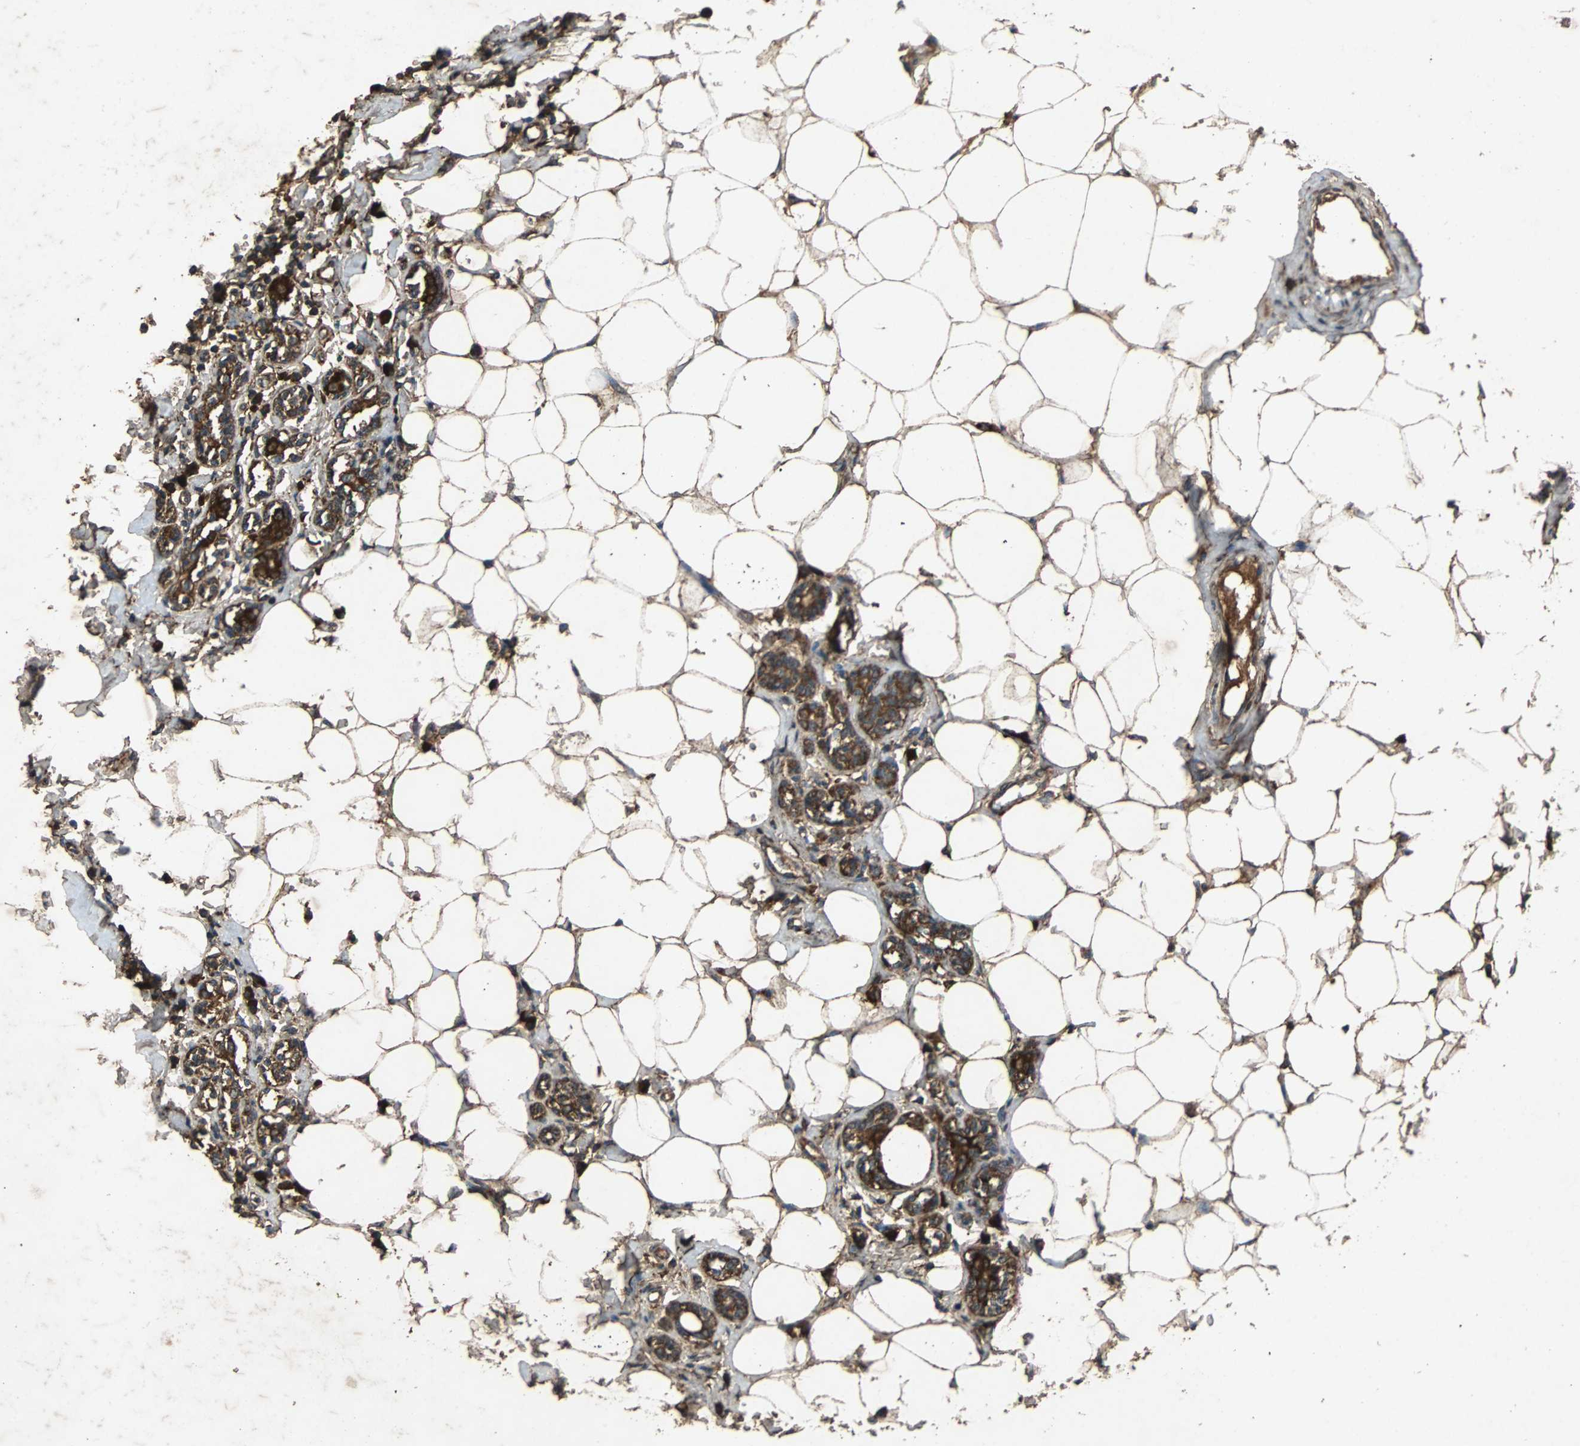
{"staining": {"intensity": "strong", "quantity": ">75%", "location": "cytoplasmic/membranous"}, "tissue": "breast cancer", "cell_type": "Tumor cells", "image_type": "cancer", "snomed": [{"axis": "morphology", "description": "Duct carcinoma"}, {"axis": "topography", "description": "Breast"}], "caption": "Breast intraductal carcinoma was stained to show a protein in brown. There is high levels of strong cytoplasmic/membranous positivity in approximately >75% of tumor cells.", "gene": "NAA10", "patient": {"sex": "female", "age": 40}}